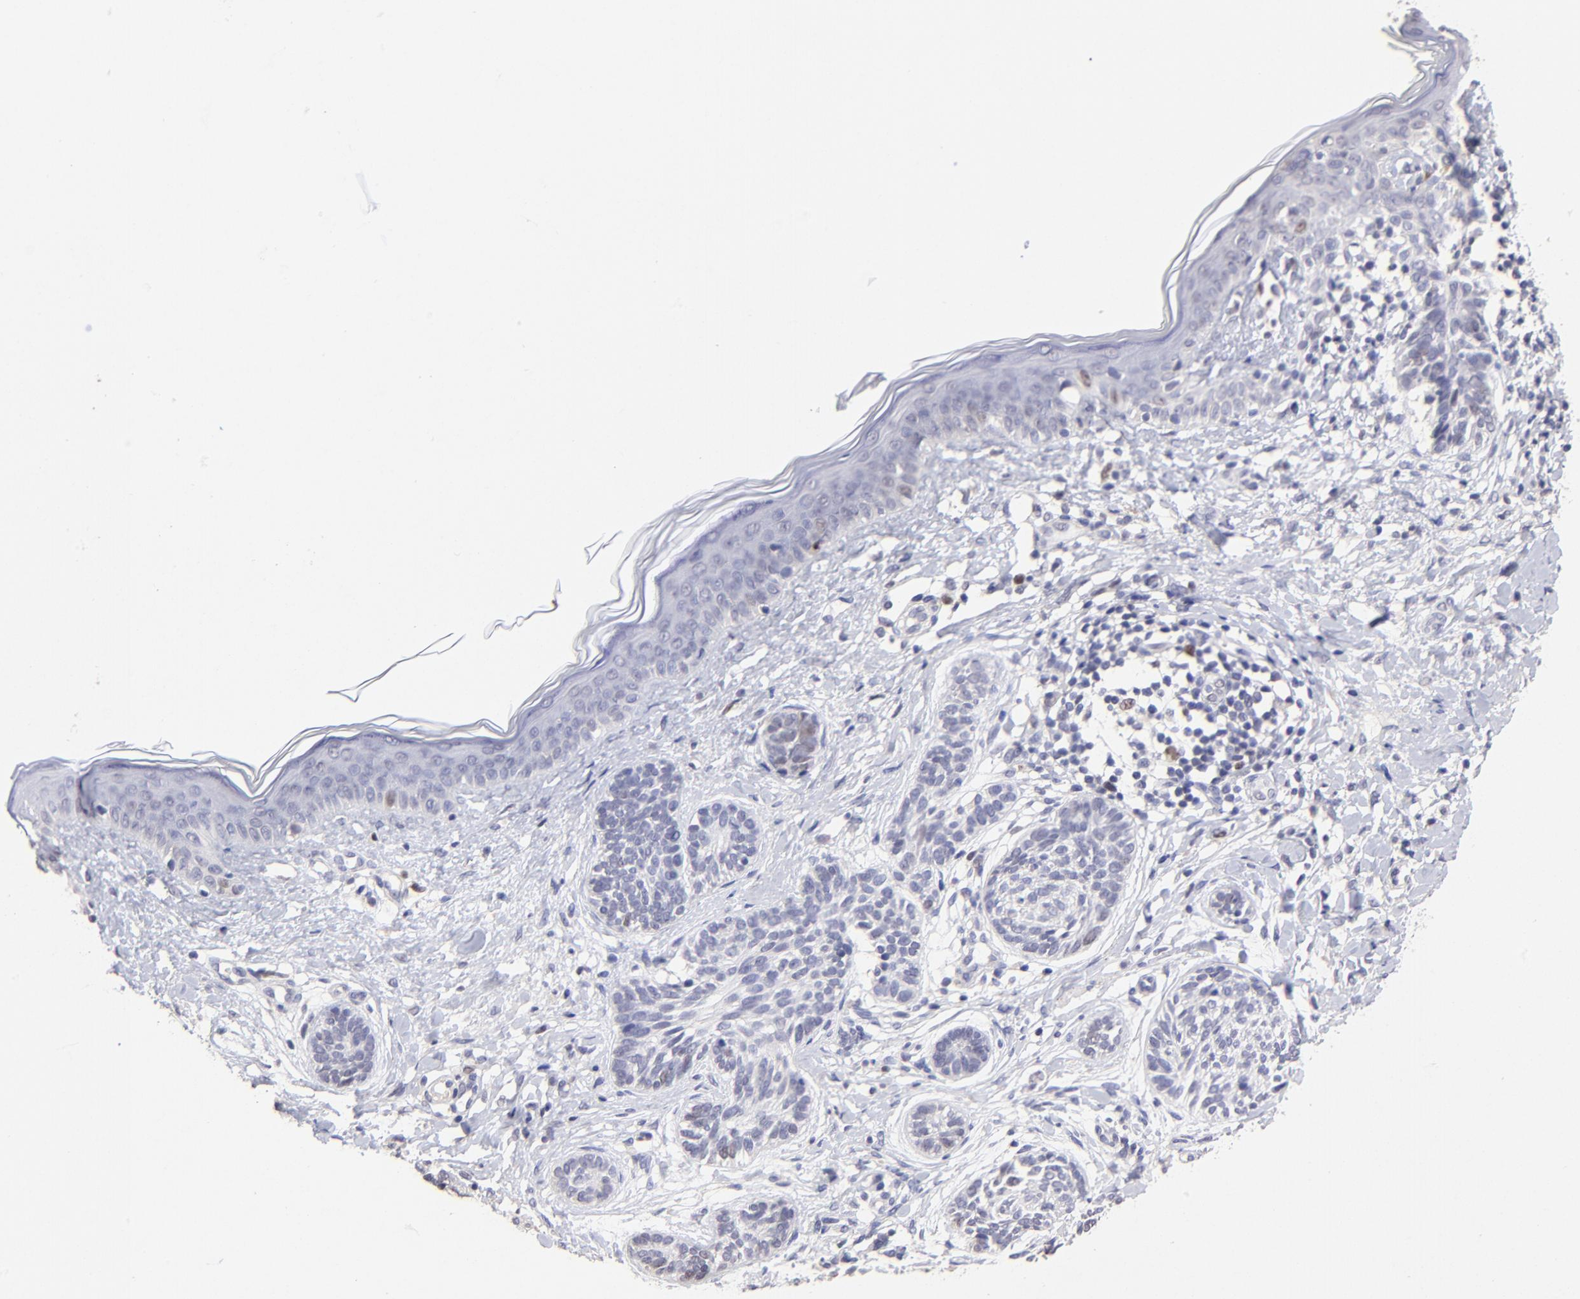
{"staining": {"intensity": "negative", "quantity": "none", "location": "none"}, "tissue": "skin cancer", "cell_type": "Tumor cells", "image_type": "cancer", "snomed": [{"axis": "morphology", "description": "Normal tissue, NOS"}, {"axis": "morphology", "description": "Basal cell carcinoma"}, {"axis": "topography", "description": "Skin"}], "caption": "Immunohistochemistry (IHC) of human skin cancer exhibits no expression in tumor cells. (IHC, brightfield microscopy, high magnification).", "gene": "DNMT1", "patient": {"sex": "male", "age": 63}}